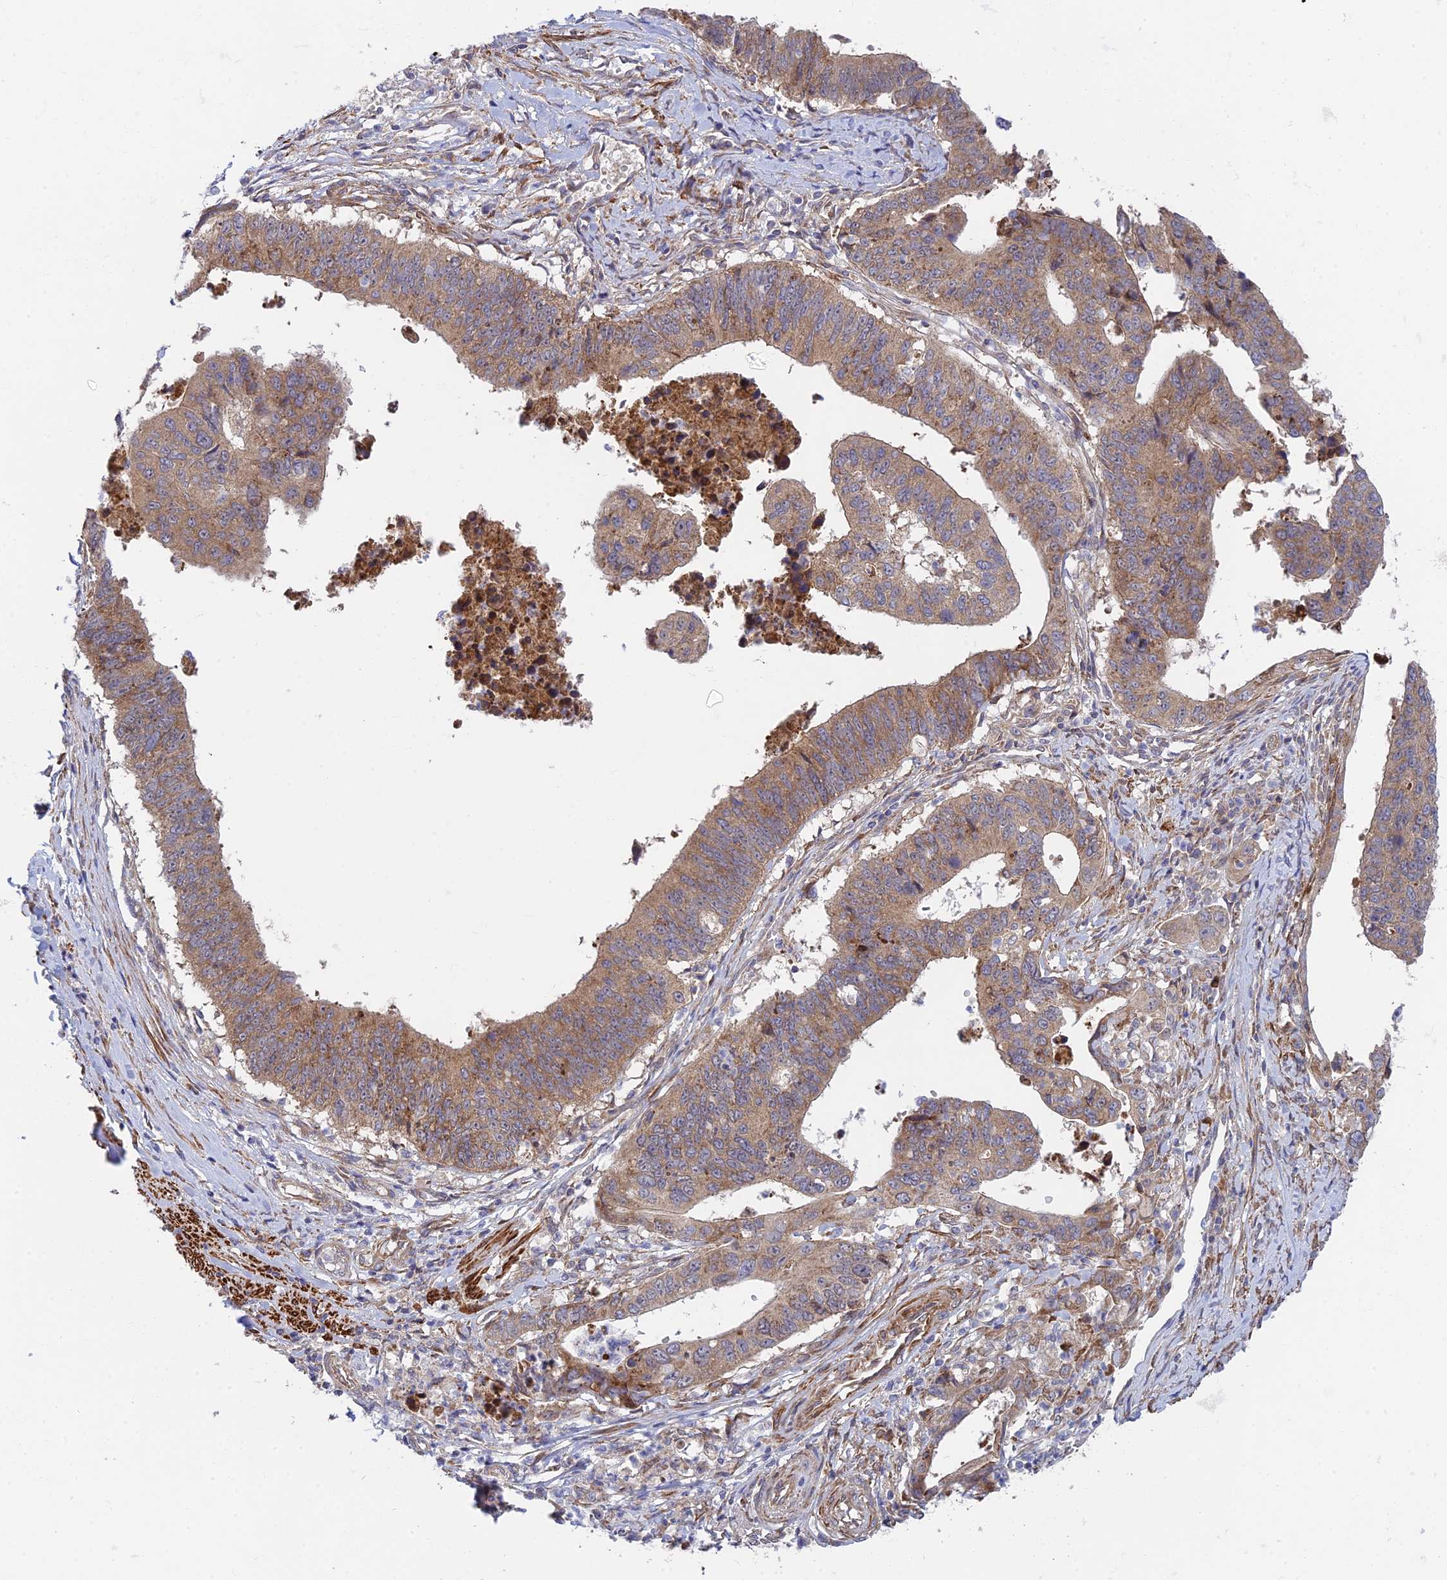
{"staining": {"intensity": "moderate", "quantity": ">75%", "location": "cytoplasmic/membranous"}, "tissue": "stomach cancer", "cell_type": "Tumor cells", "image_type": "cancer", "snomed": [{"axis": "morphology", "description": "Adenocarcinoma, NOS"}, {"axis": "topography", "description": "Stomach"}], "caption": "There is medium levels of moderate cytoplasmic/membranous positivity in tumor cells of stomach cancer, as demonstrated by immunohistochemical staining (brown color).", "gene": "INCA1", "patient": {"sex": "male", "age": 59}}